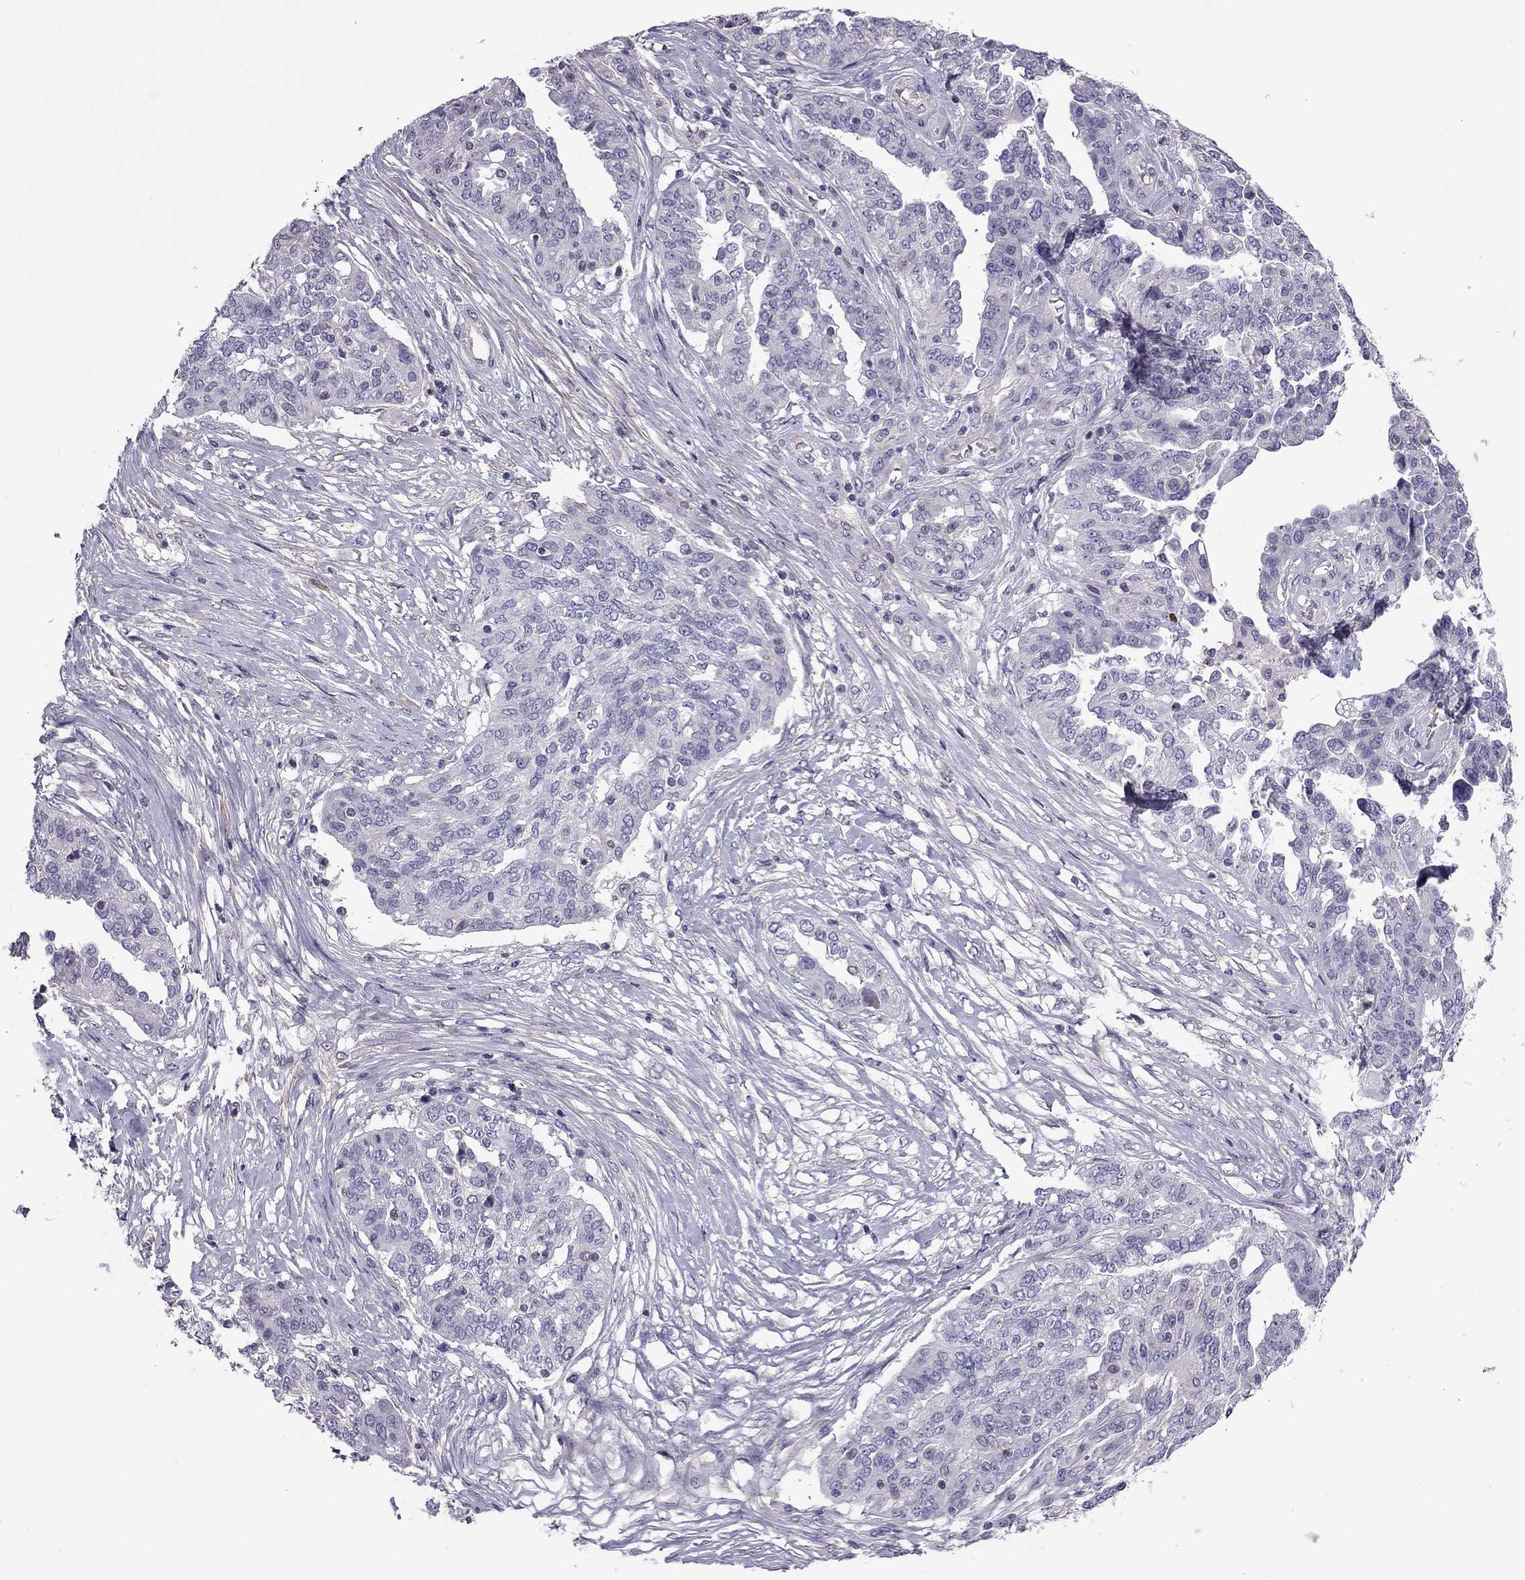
{"staining": {"intensity": "negative", "quantity": "none", "location": "none"}, "tissue": "ovarian cancer", "cell_type": "Tumor cells", "image_type": "cancer", "snomed": [{"axis": "morphology", "description": "Cystadenocarcinoma, serous, NOS"}, {"axis": "topography", "description": "Ovary"}], "caption": "This is an IHC histopathology image of human ovarian cancer (serous cystadenocarcinoma). There is no staining in tumor cells.", "gene": "SLC16A8", "patient": {"sex": "female", "age": 67}}